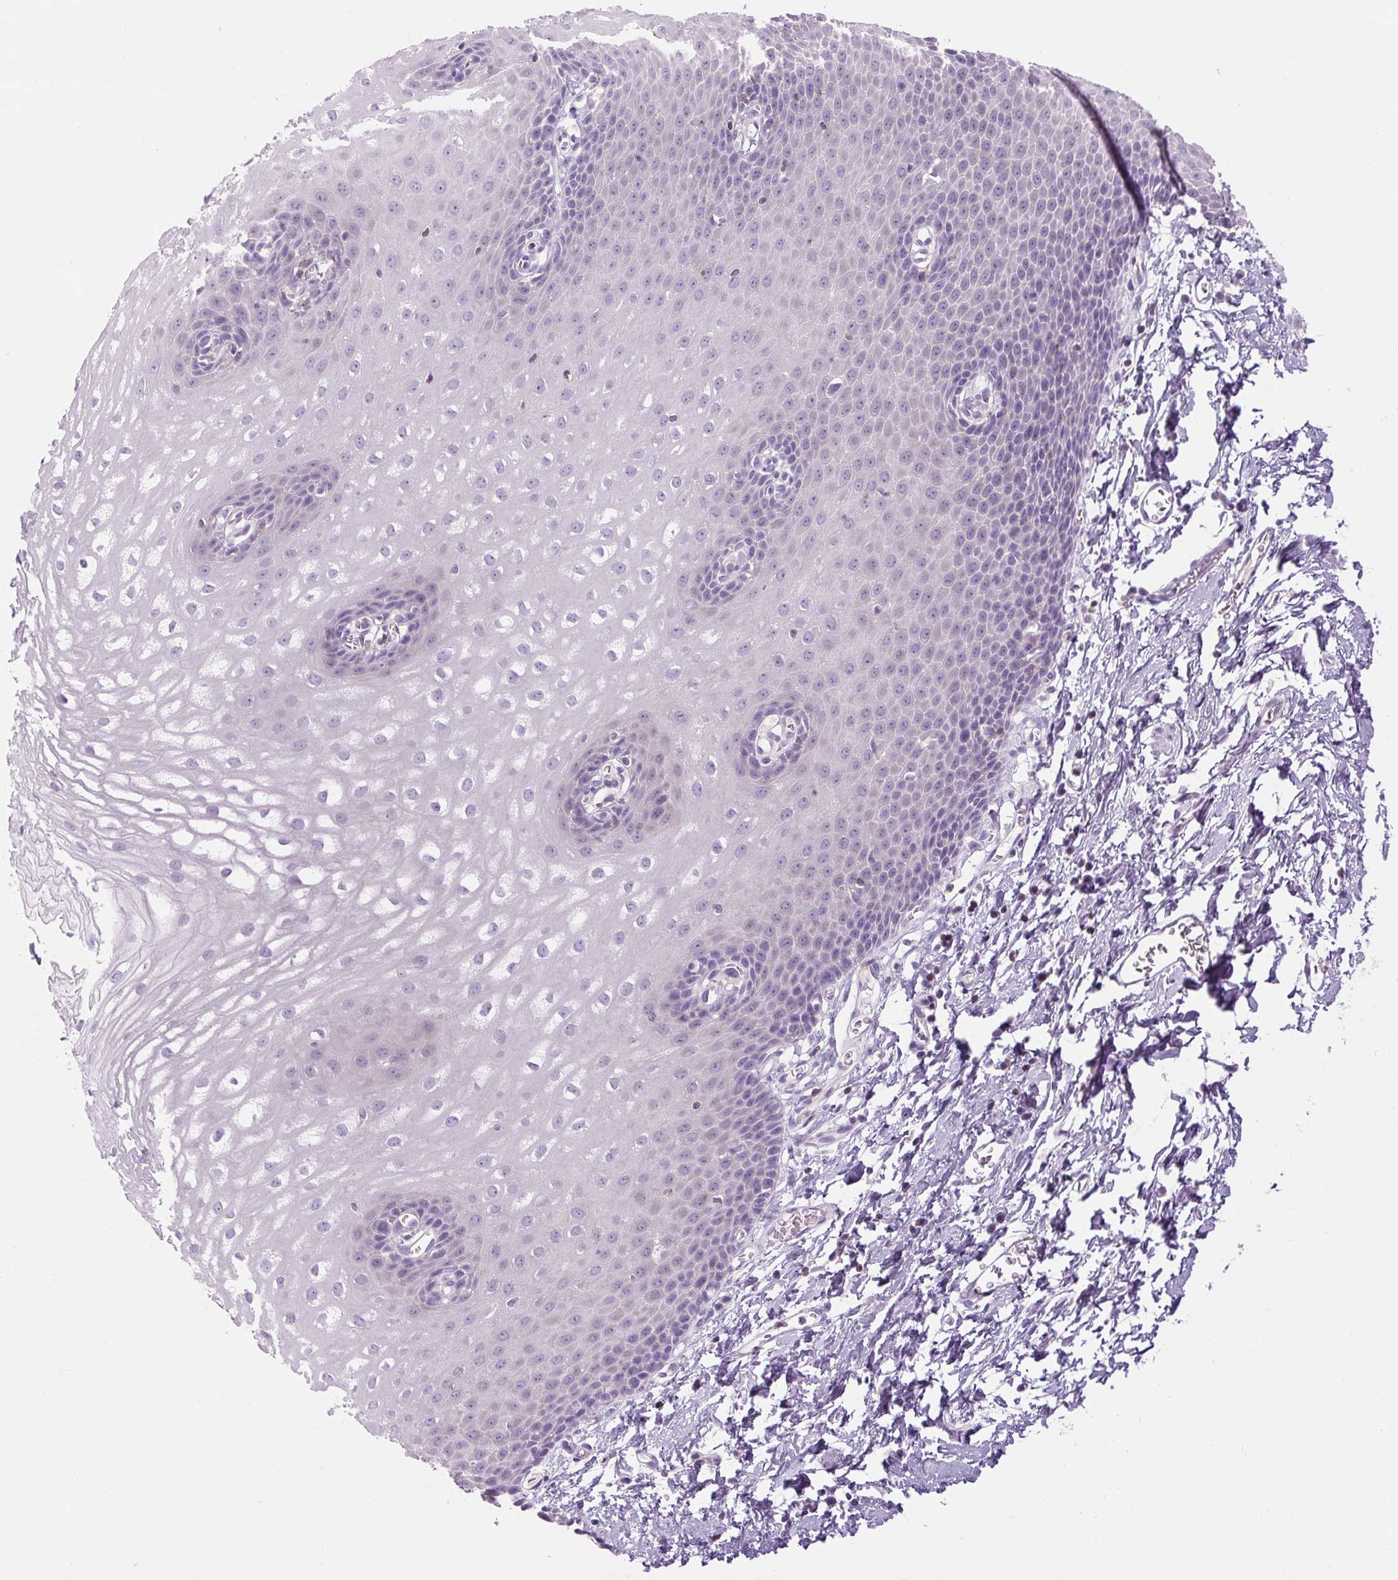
{"staining": {"intensity": "weak", "quantity": "<25%", "location": "cytoplasmic/membranous"}, "tissue": "esophagus", "cell_type": "Squamous epithelial cells", "image_type": "normal", "snomed": [{"axis": "morphology", "description": "Normal tissue, NOS"}, {"axis": "topography", "description": "Esophagus"}], "caption": "DAB (3,3'-diaminobenzidine) immunohistochemical staining of benign human esophagus exhibits no significant positivity in squamous epithelial cells. (Immunohistochemistry (ihc), brightfield microscopy, high magnification).", "gene": "TIGD2", "patient": {"sex": "male", "age": 70}}